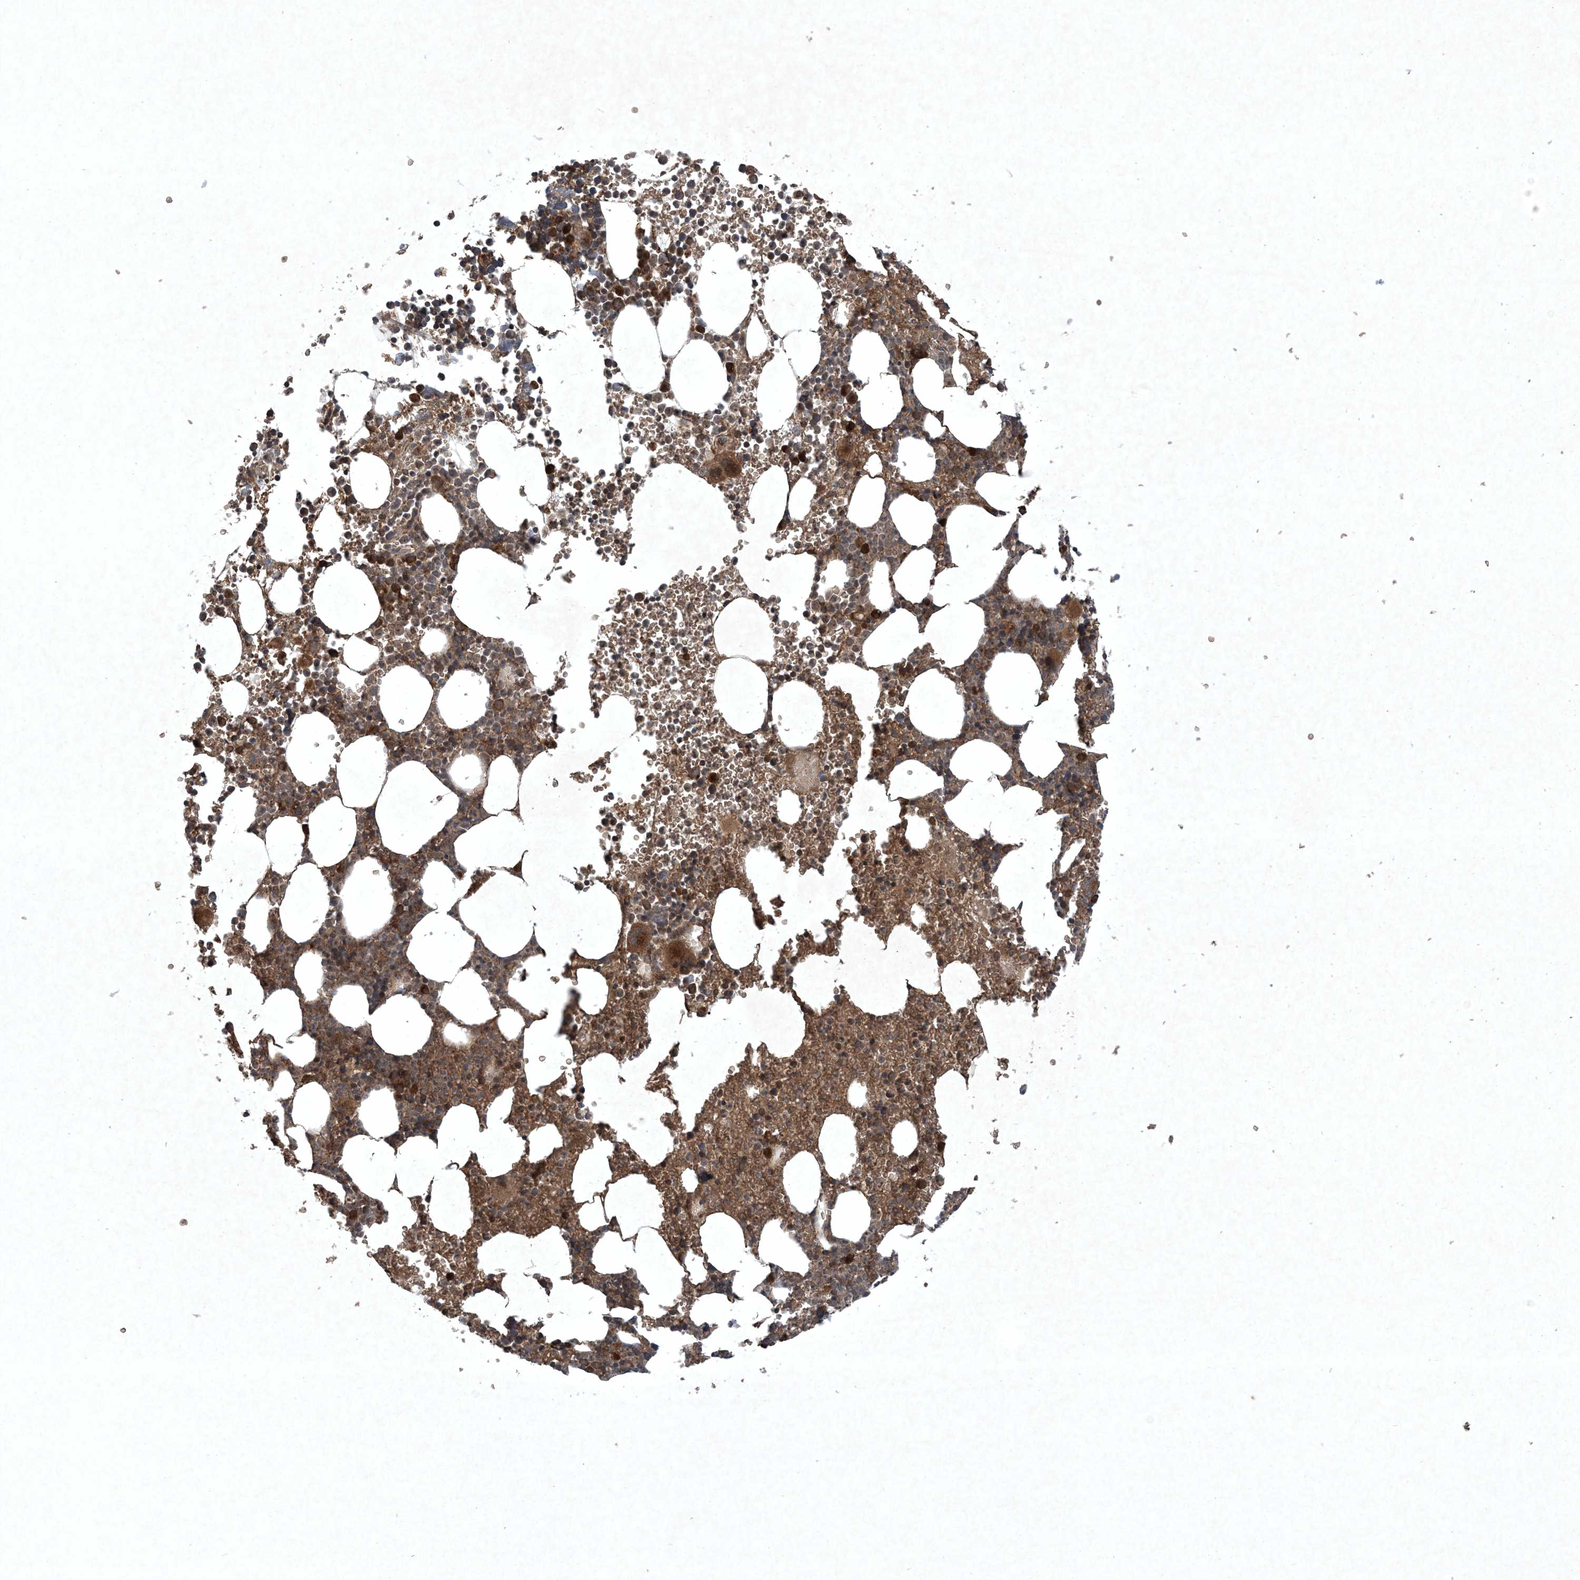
{"staining": {"intensity": "strong", "quantity": ">75%", "location": "cytoplasmic/membranous"}, "tissue": "bone marrow", "cell_type": "Hematopoietic cells", "image_type": "normal", "snomed": [{"axis": "morphology", "description": "Normal tissue, NOS"}, {"axis": "topography", "description": "Bone marrow"}], "caption": "Strong cytoplasmic/membranous staining is appreciated in approximately >75% of hematopoietic cells in normal bone marrow. (Brightfield microscopy of DAB IHC at high magnification).", "gene": "GNG5", "patient": {"sex": "female", "age": 78}}